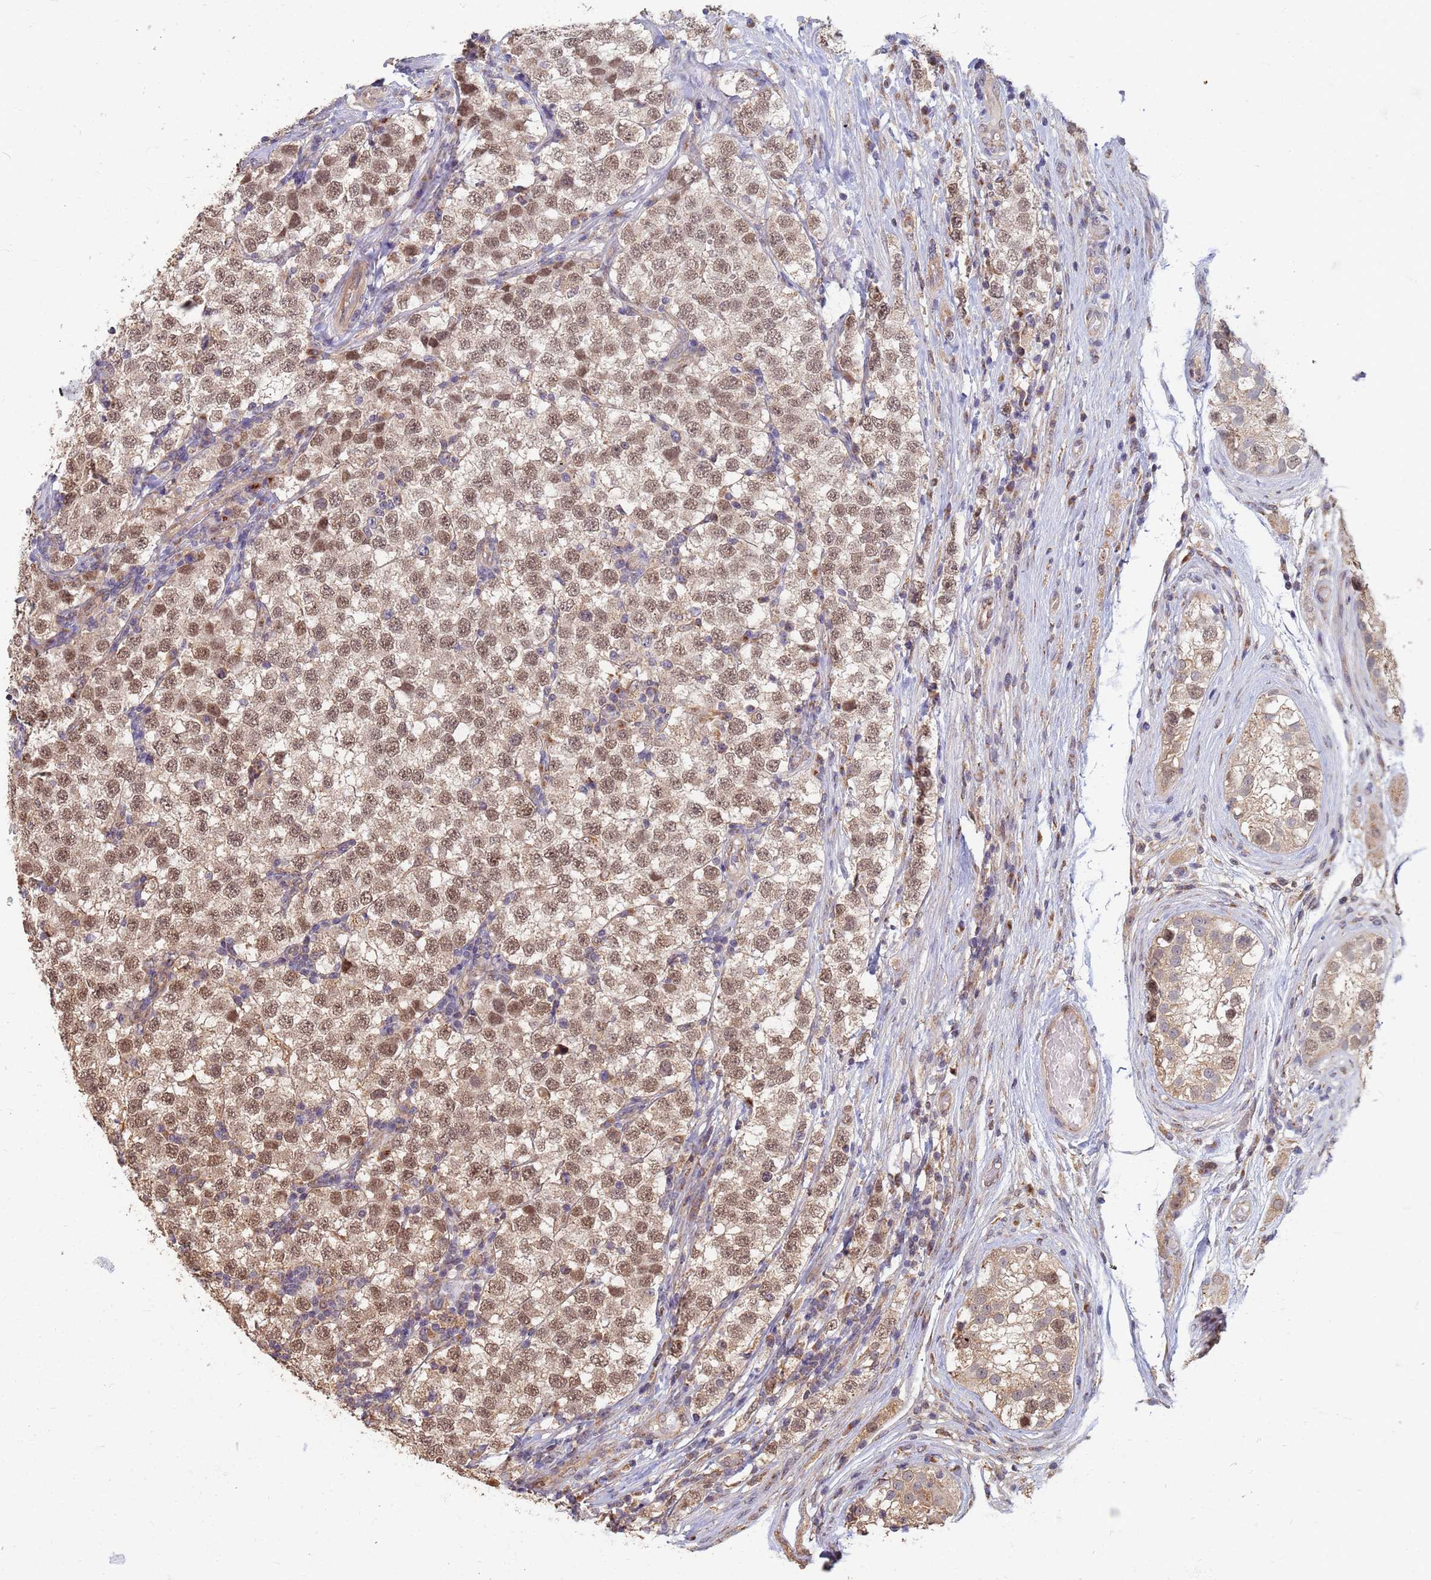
{"staining": {"intensity": "moderate", "quantity": ">75%", "location": "nuclear"}, "tissue": "testis cancer", "cell_type": "Tumor cells", "image_type": "cancer", "snomed": [{"axis": "morphology", "description": "Seminoma, NOS"}, {"axis": "topography", "description": "Testis"}], "caption": "Testis cancer (seminoma) stained for a protein (brown) reveals moderate nuclear positive positivity in about >75% of tumor cells.", "gene": "ITGB4", "patient": {"sex": "male", "age": 34}}